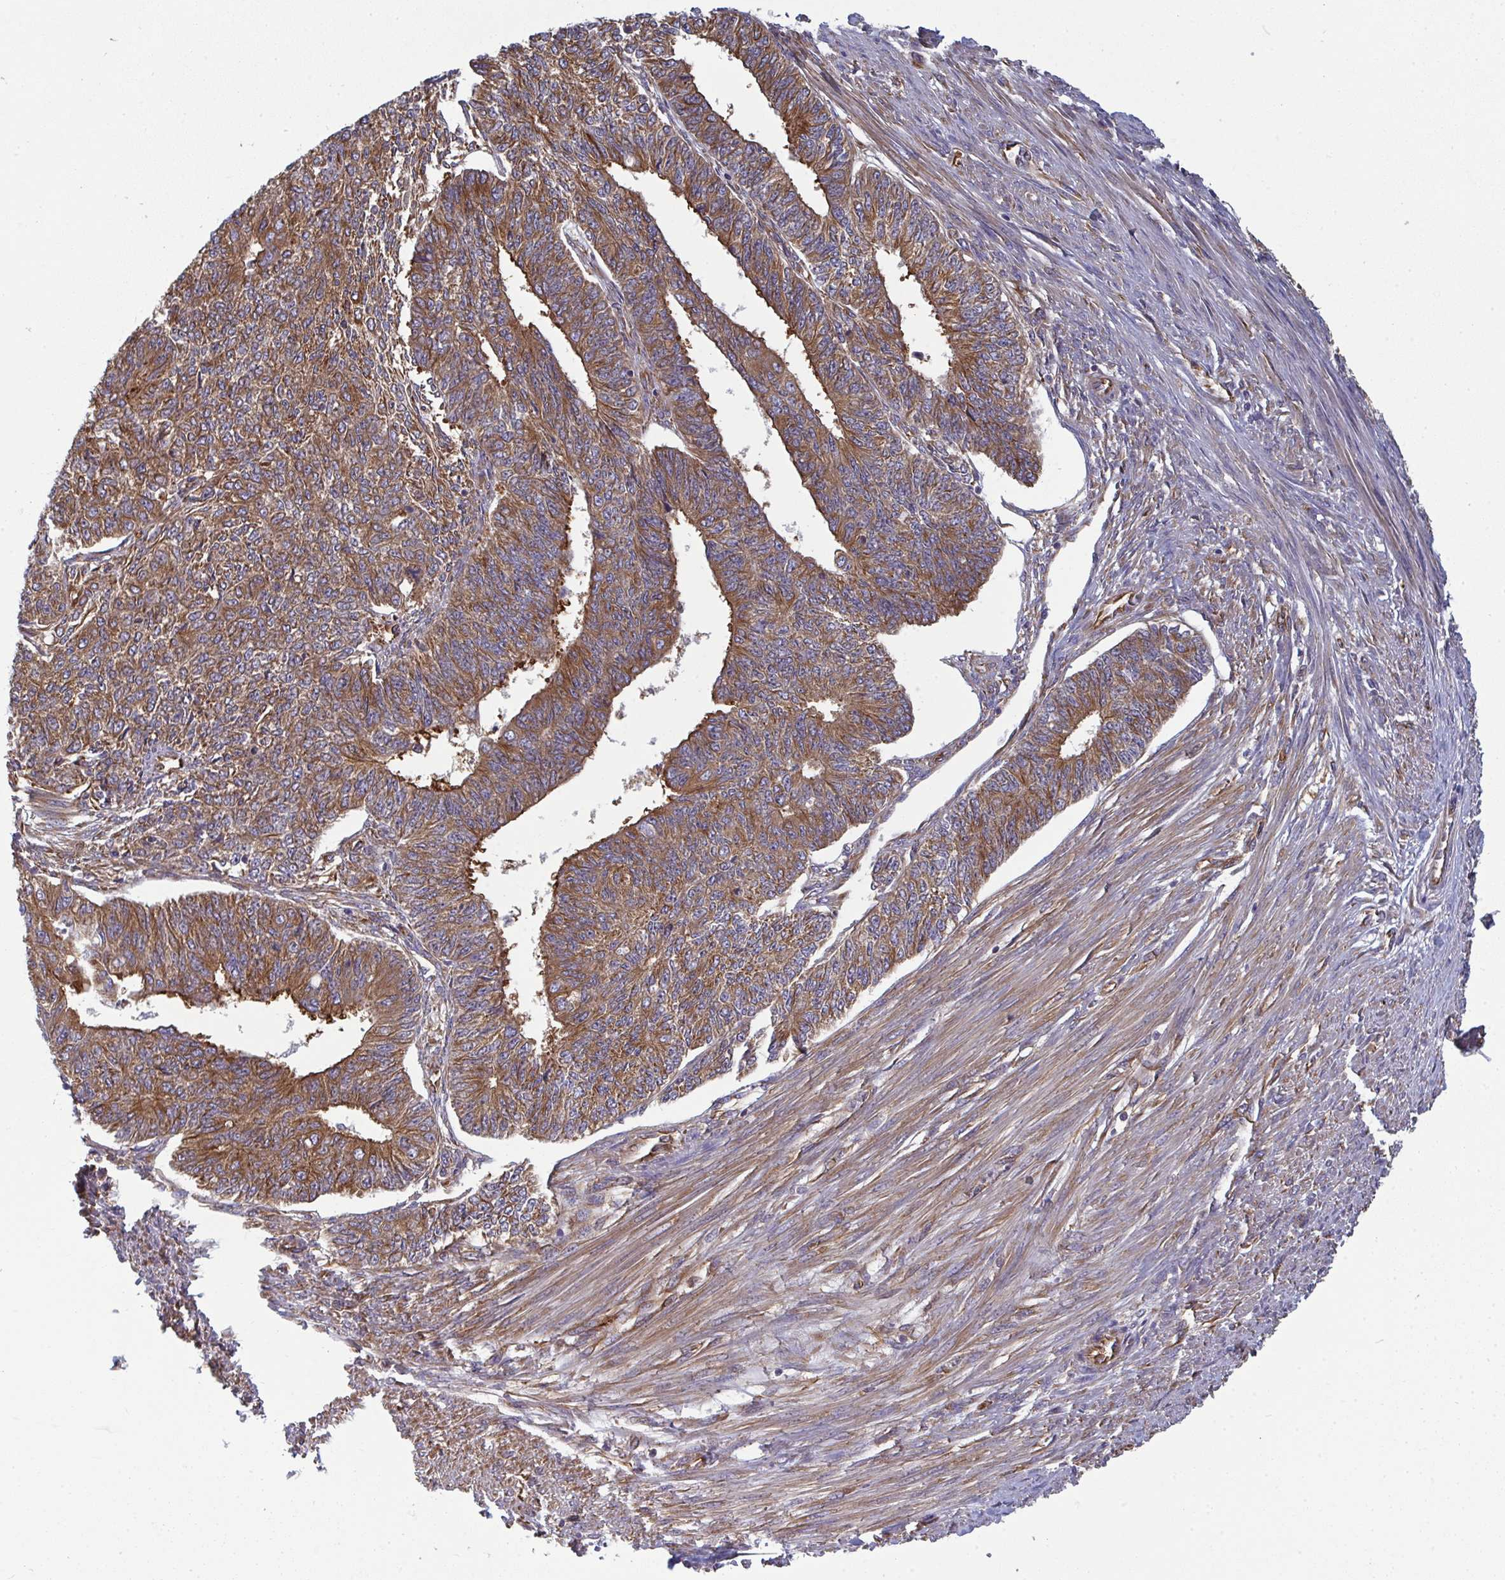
{"staining": {"intensity": "moderate", "quantity": ">75%", "location": "cytoplasmic/membranous"}, "tissue": "endometrial cancer", "cell_type": "Tumor cells", "image_type": "cancer", "snomed": [{"axis": "morphology", "description": "Adenocarcinoma, NOS"}, {"axis": "topography", "description": "Endometrium"}], "caption": "A high-resolution photomicrograph shows IHC staining of adenocarcinoma (endometrial), which displays moderate cytoplasmic/membranous expression in approximately >75% of tumor cells. (Brightfield microscopy of DAB IHC at high magnification).", "gene": "DYNC1I2", "patient": {"sex": "female", "age": 32}}